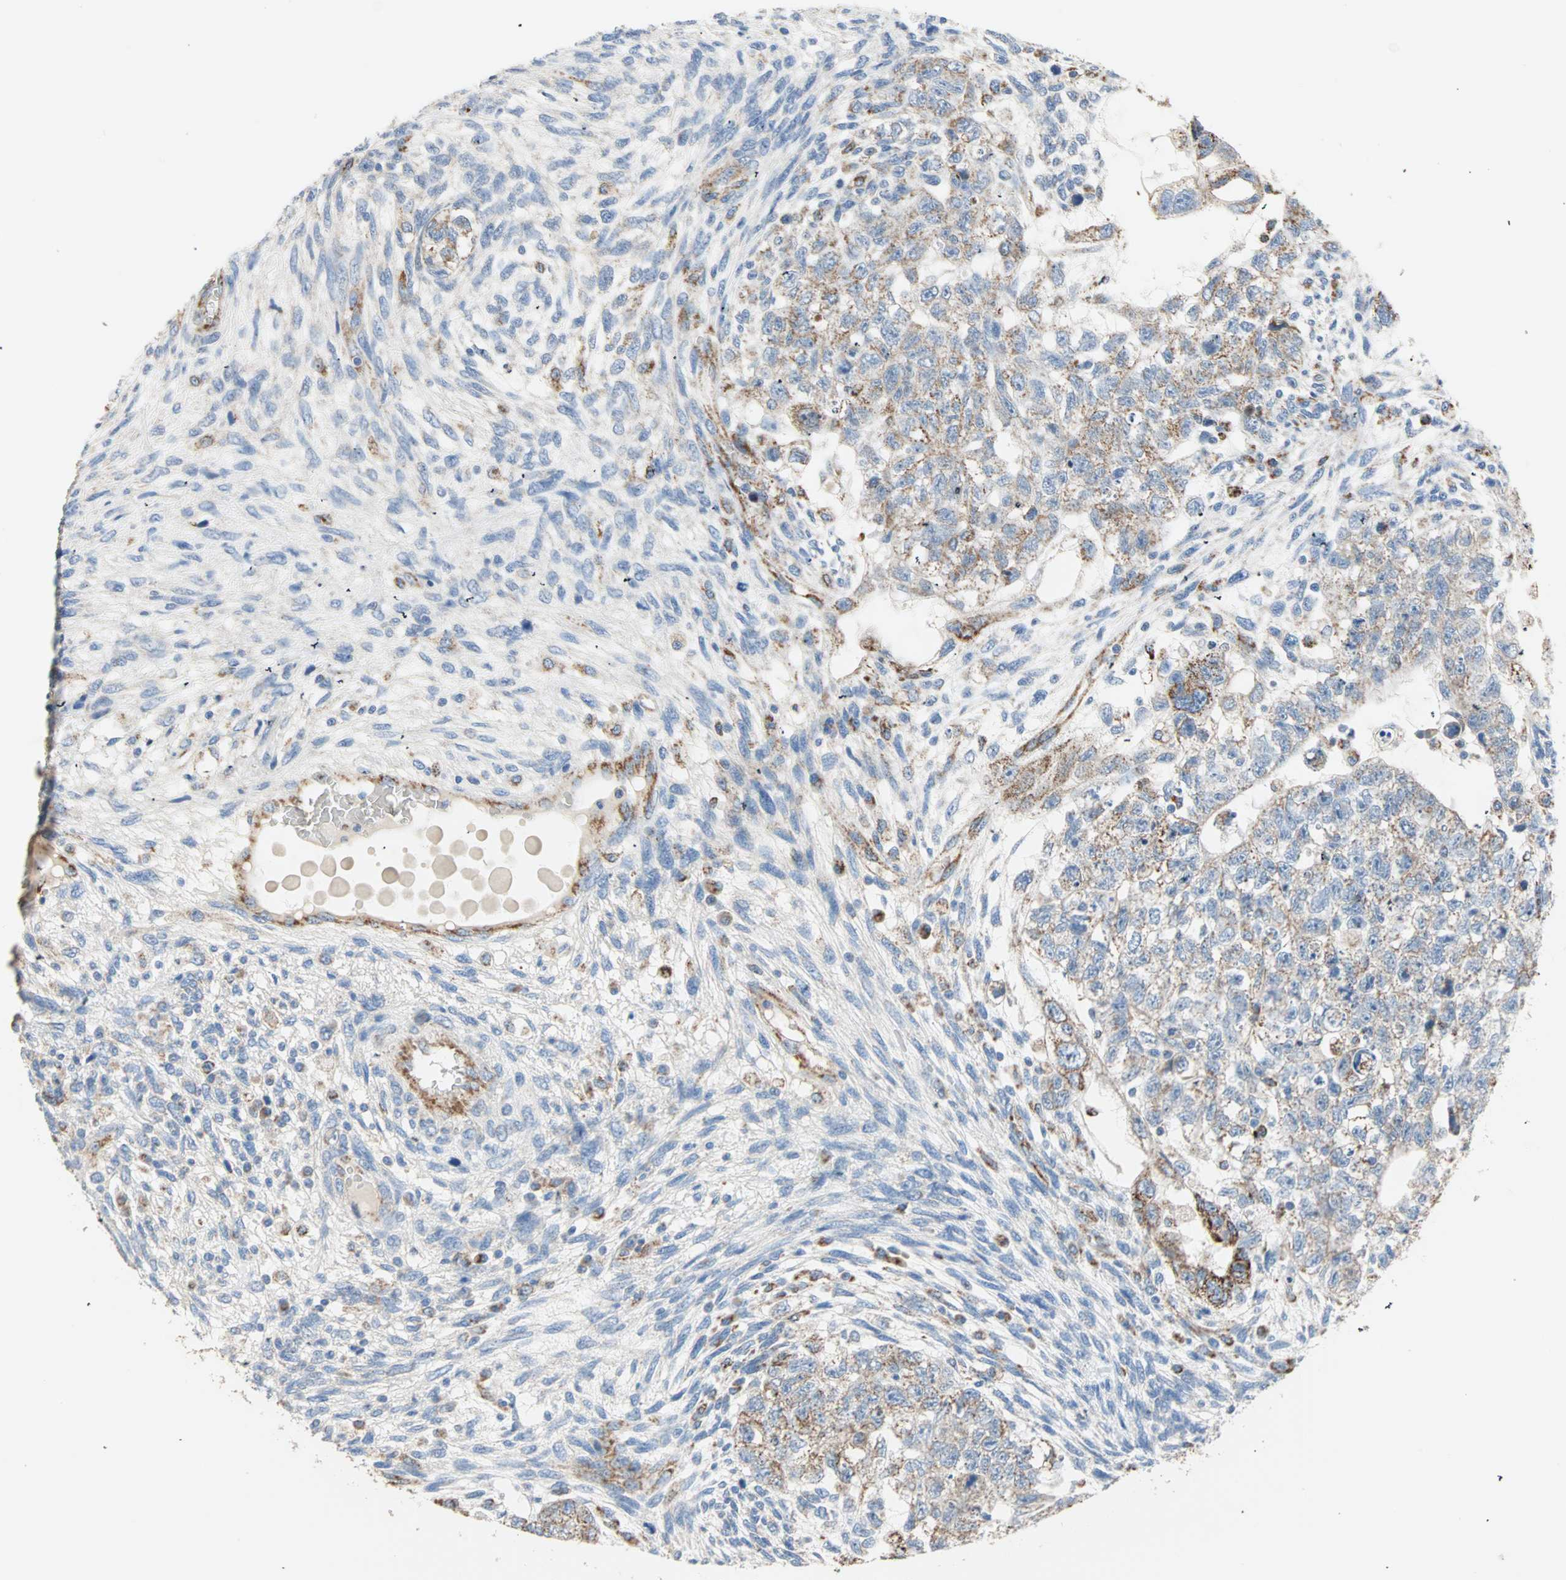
{"staining": {"intensity": "moderate", "quantity": ">75%", "location": "cytoplasmic/membranous"}, "tissue": "testis cancer", "cell_type": "Tumor cells", "image_type": "cancer", "snomed": [{"axis": "morphology", "description": "Normal tissue, NOS"}, {"axis": "morphology", "description": "Carcinoma, Embryonal, NOS"}, {"axis": "topography", "description": "Testis"}], "caption": "Tumor cells reveal moderate cytoplasmic/membranous positivity in approximately >75% of cells in embryonal carcinoma (testis).", "gene": "TST", "patient": {"sex": "male", "age": 36}}